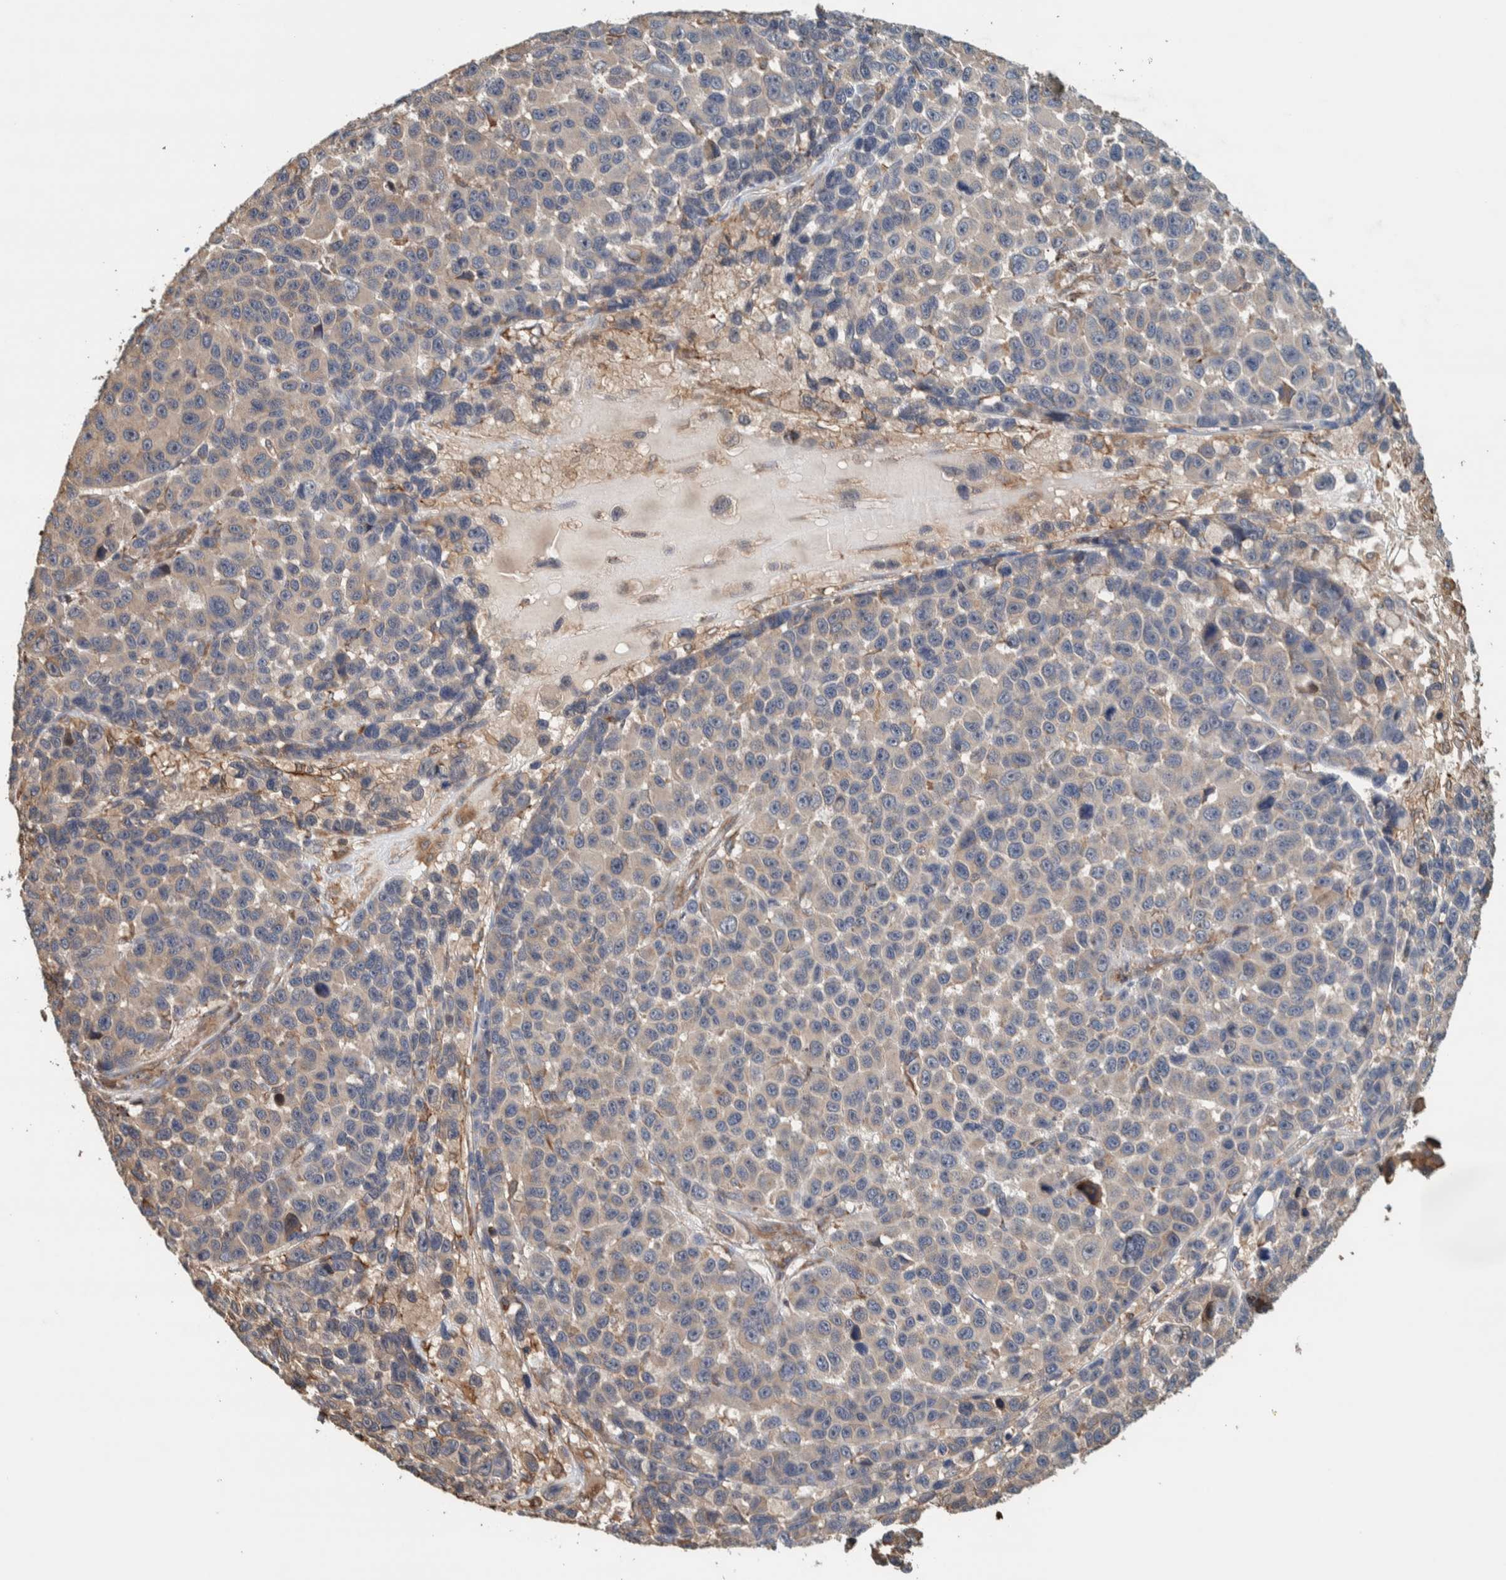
{"staining": {"intensity": "weak", "quantity": "<25%", "location": "cytoplasmic/membranous"}, "tissue": "melanoma", "cell_type": "Tumor cells", "image_type": "cancer", "snomed": [{"axis": "morphology", "description": "Malignant melanoma, NOS"}, {"axis": "topography", "description": "Skin"}], "caption": "Human melanoma stained for a protein using IHC demonstrates no staining in tumor cells.", "gene": "PLA2G3", "patient": {"sex": "male", "age": 53}}